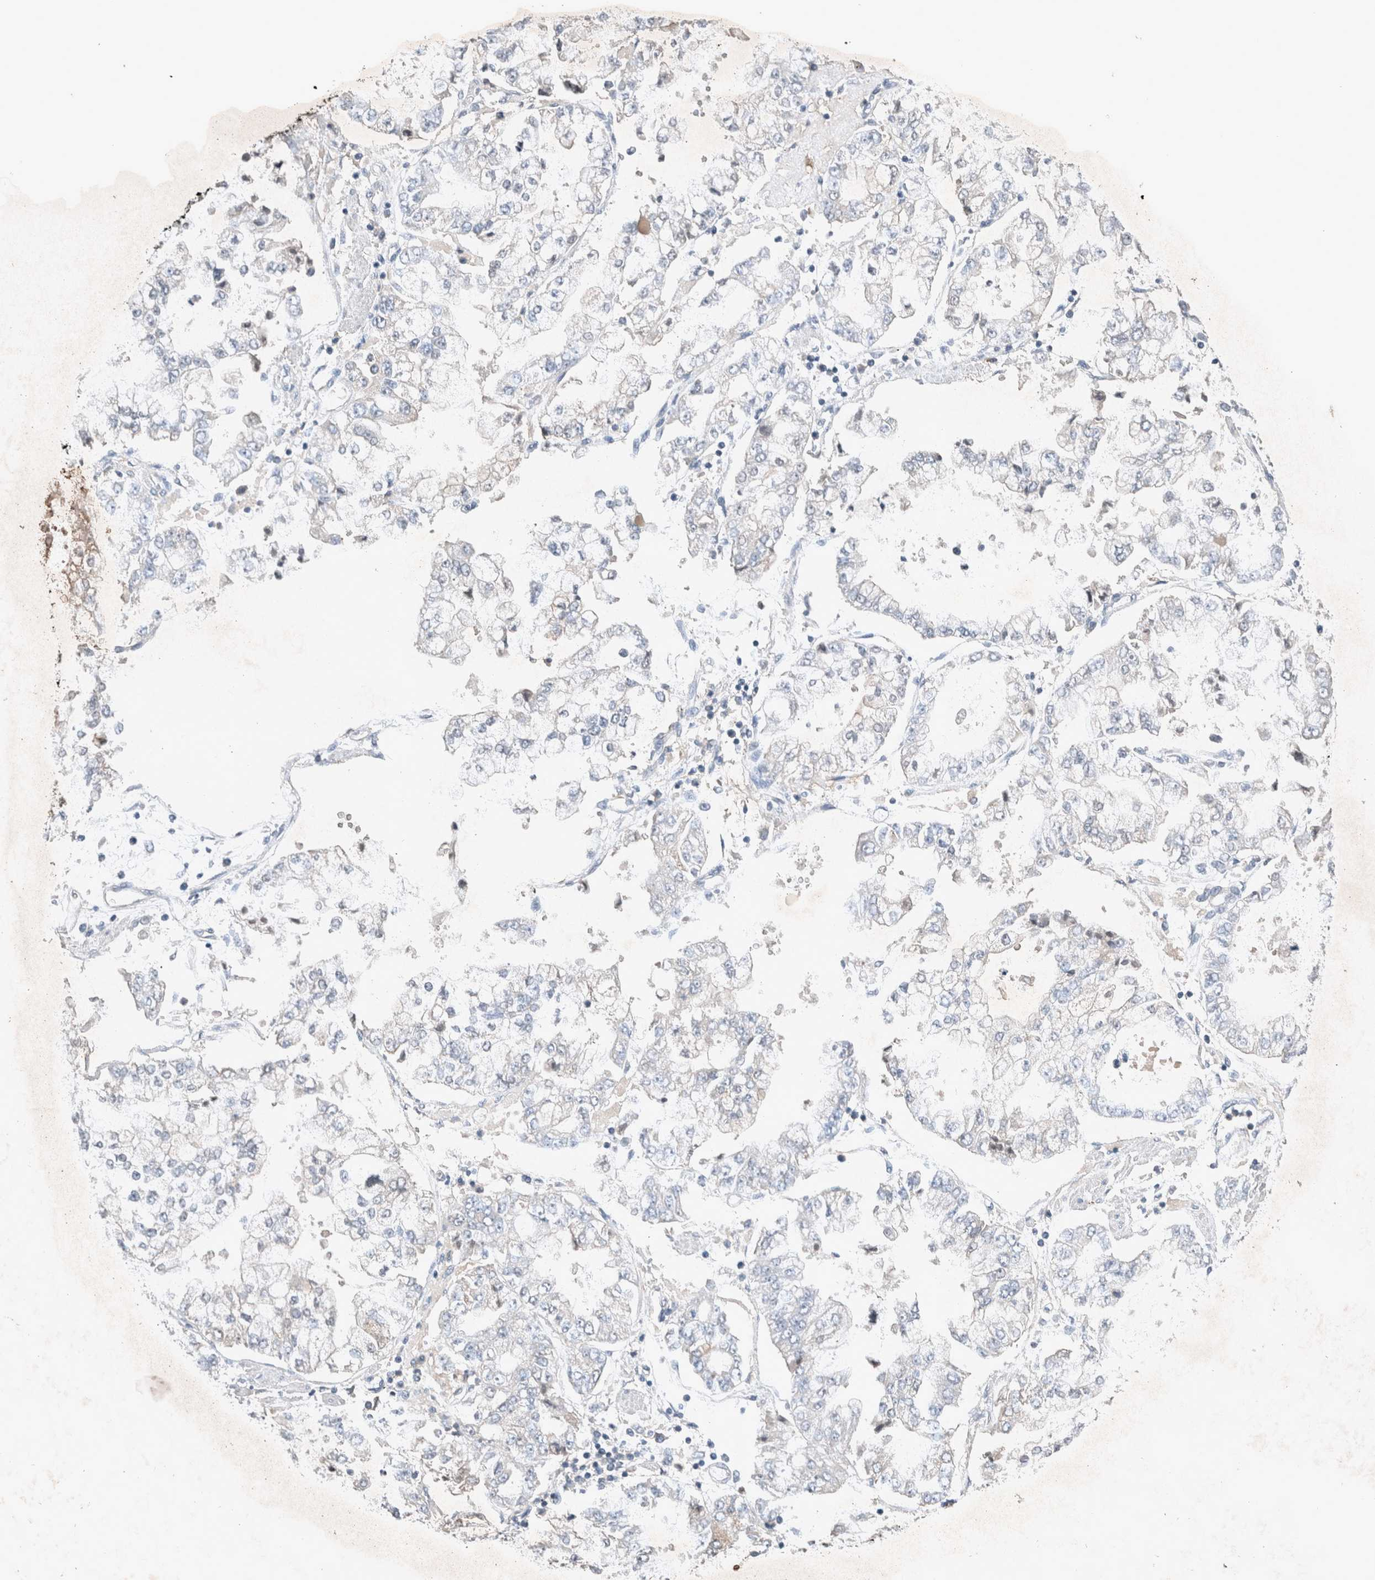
{"staining": {"intensity": "negative", "quantity": "none", "location": "none"}, "tissue": "stomach cancer", "cell_type": "Tumor cells", "image_type": "cancer", "snomed": [{"axis": "morphology", "description": "Adenocarcinoma, NOS"}, {"axis": "topography", "description": "Stomach"}], "caption": "An immunohistochemistry (IHC) micrograph of stomach adenocarcinoma is shown. There is no staining in tumor cells of stomach adenocarcinoma.", "gene": "UGCG", "patient": {"sex": "male", "age": 76}}